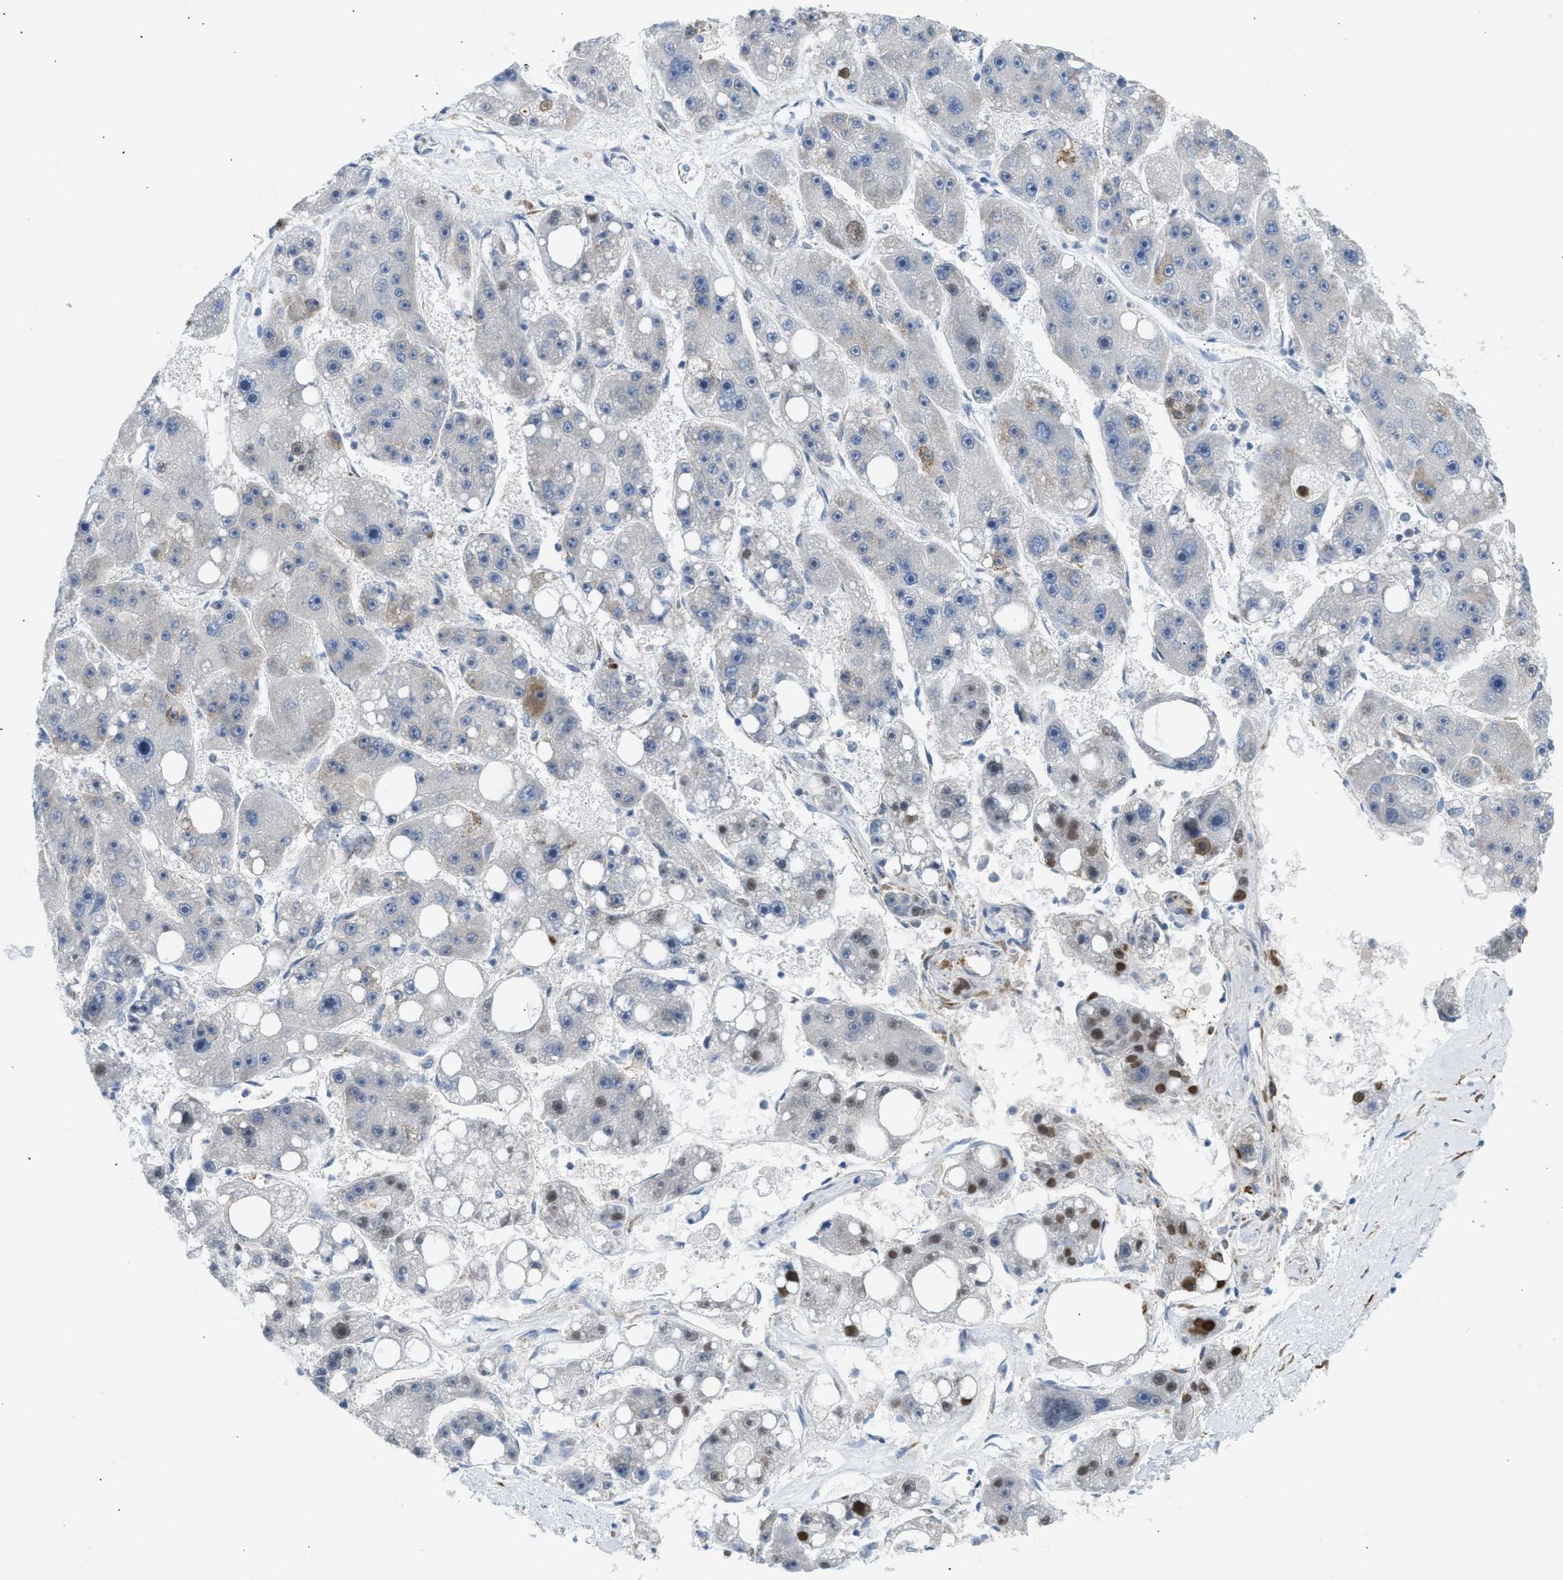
{"staining": {"intensity": "negative", "quantity": "none", "location": "none"}, "tissue": "liver cancer", "cell_type": "Tumor cells", "image_type": "cancer", "snomed": [{"axis": "morphology", "description": "Carcinoma, Hepatocellular, NOS"}, {"axis": "topography", "description": "Liver"}], "caption": "Immunohistochemical staining of liver cancer exhibits no significant positivity in tumor cells.", "gene": "KCNC2", "patient": {"sex": "female", "age": 61}}